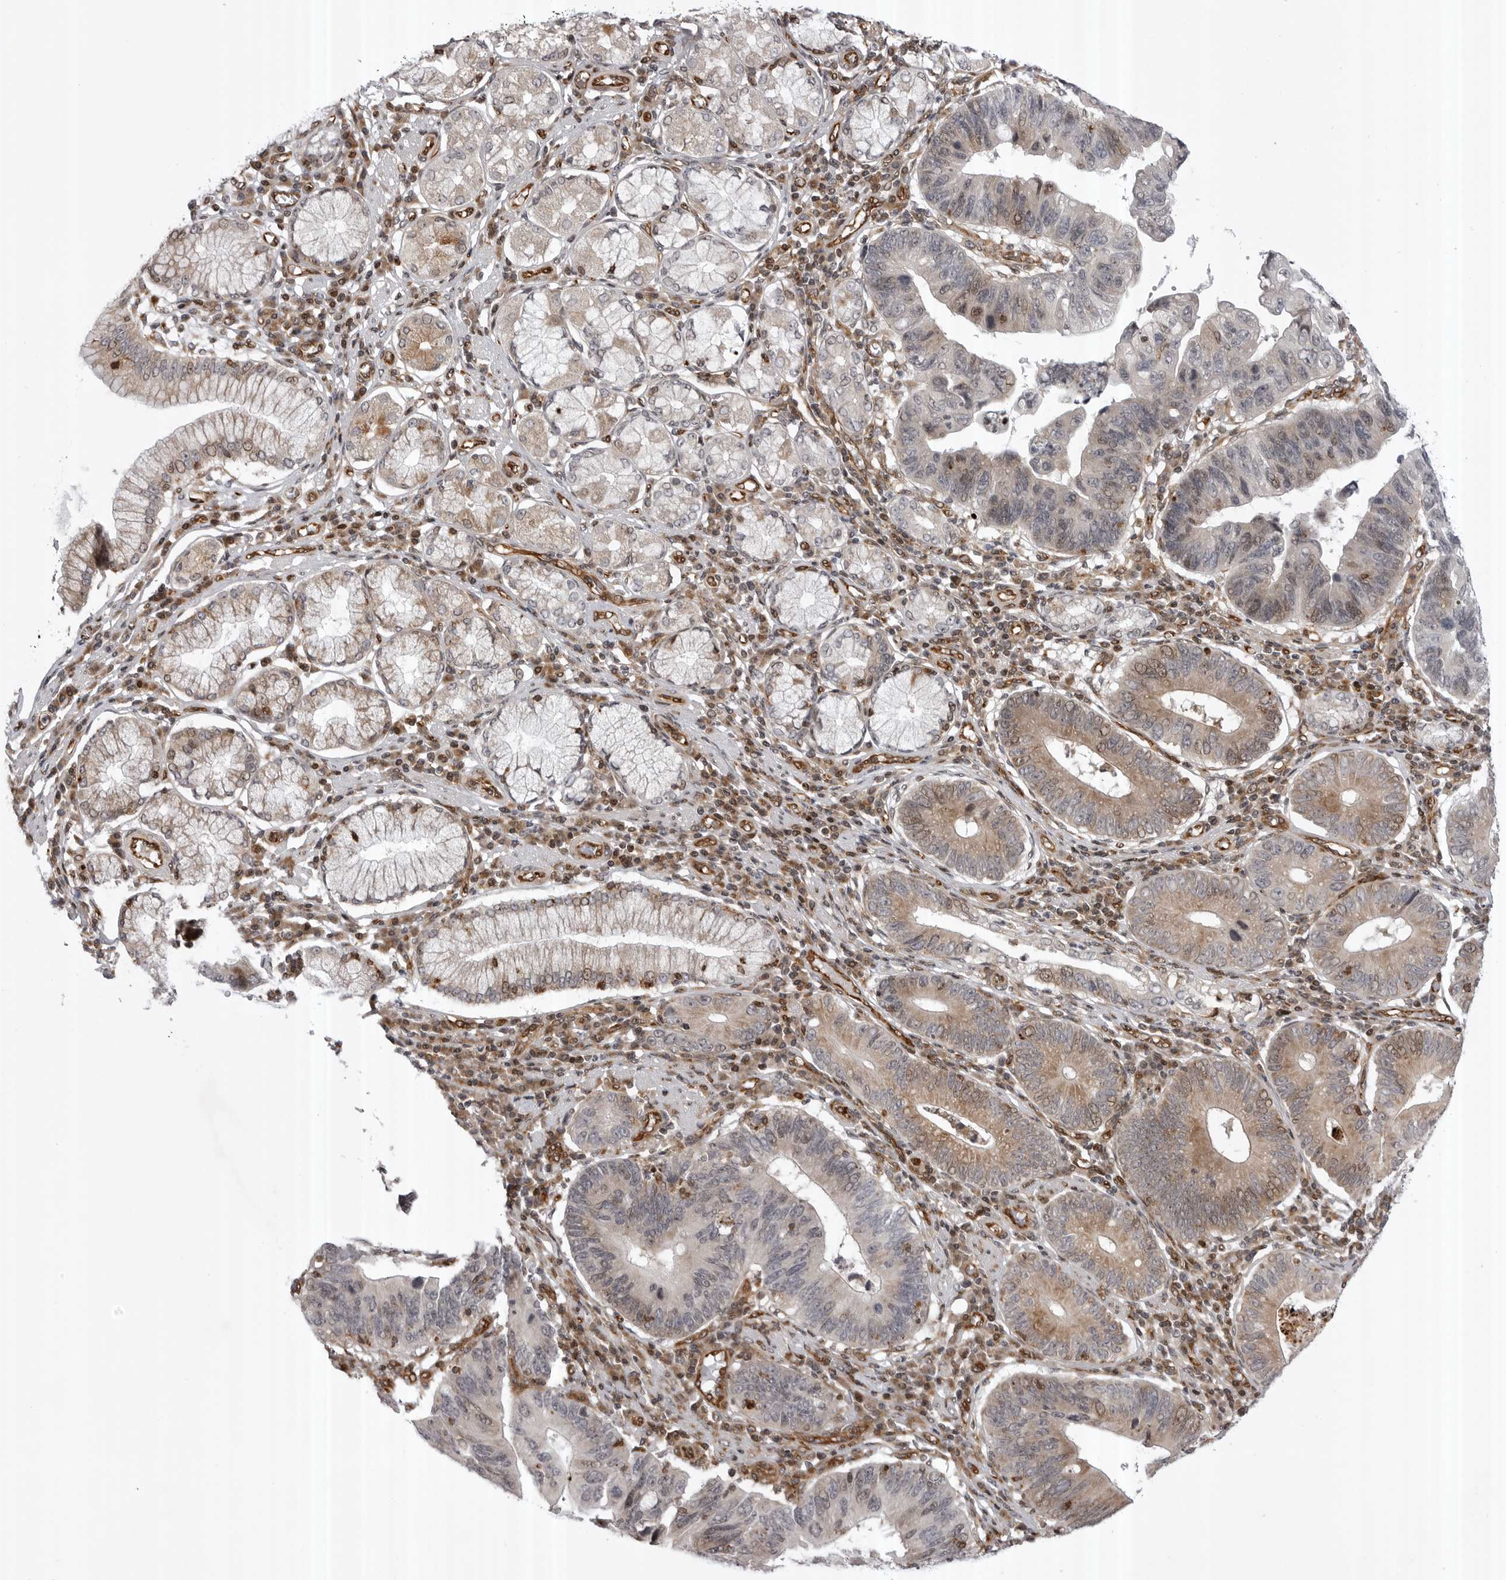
{"staining": {"intensity": "weak", "quantity": "<25%", "location": "cytoplasmic/membranous,nuclear"}, "tissue": "stomach cancer", "cell_type": "Tumor cells", "image_type": "cancer", "snomed": [{"axis": "morphology", "description": "Adenocarcinoma, NOS"}, {"axis": "topography", "description": "Stomach"}], "caption": "The micrograph demonstrates no staining of tumor cells in stomach adenocarcinoma. Brightfield microscopy of IHC stained with DAB (3,3'-diaminobenzidine) (brown) and hematoxylin (blue), captured at high magnification.", "gene": "ABL1", "patient": {"sex": "male", "age": 59}}